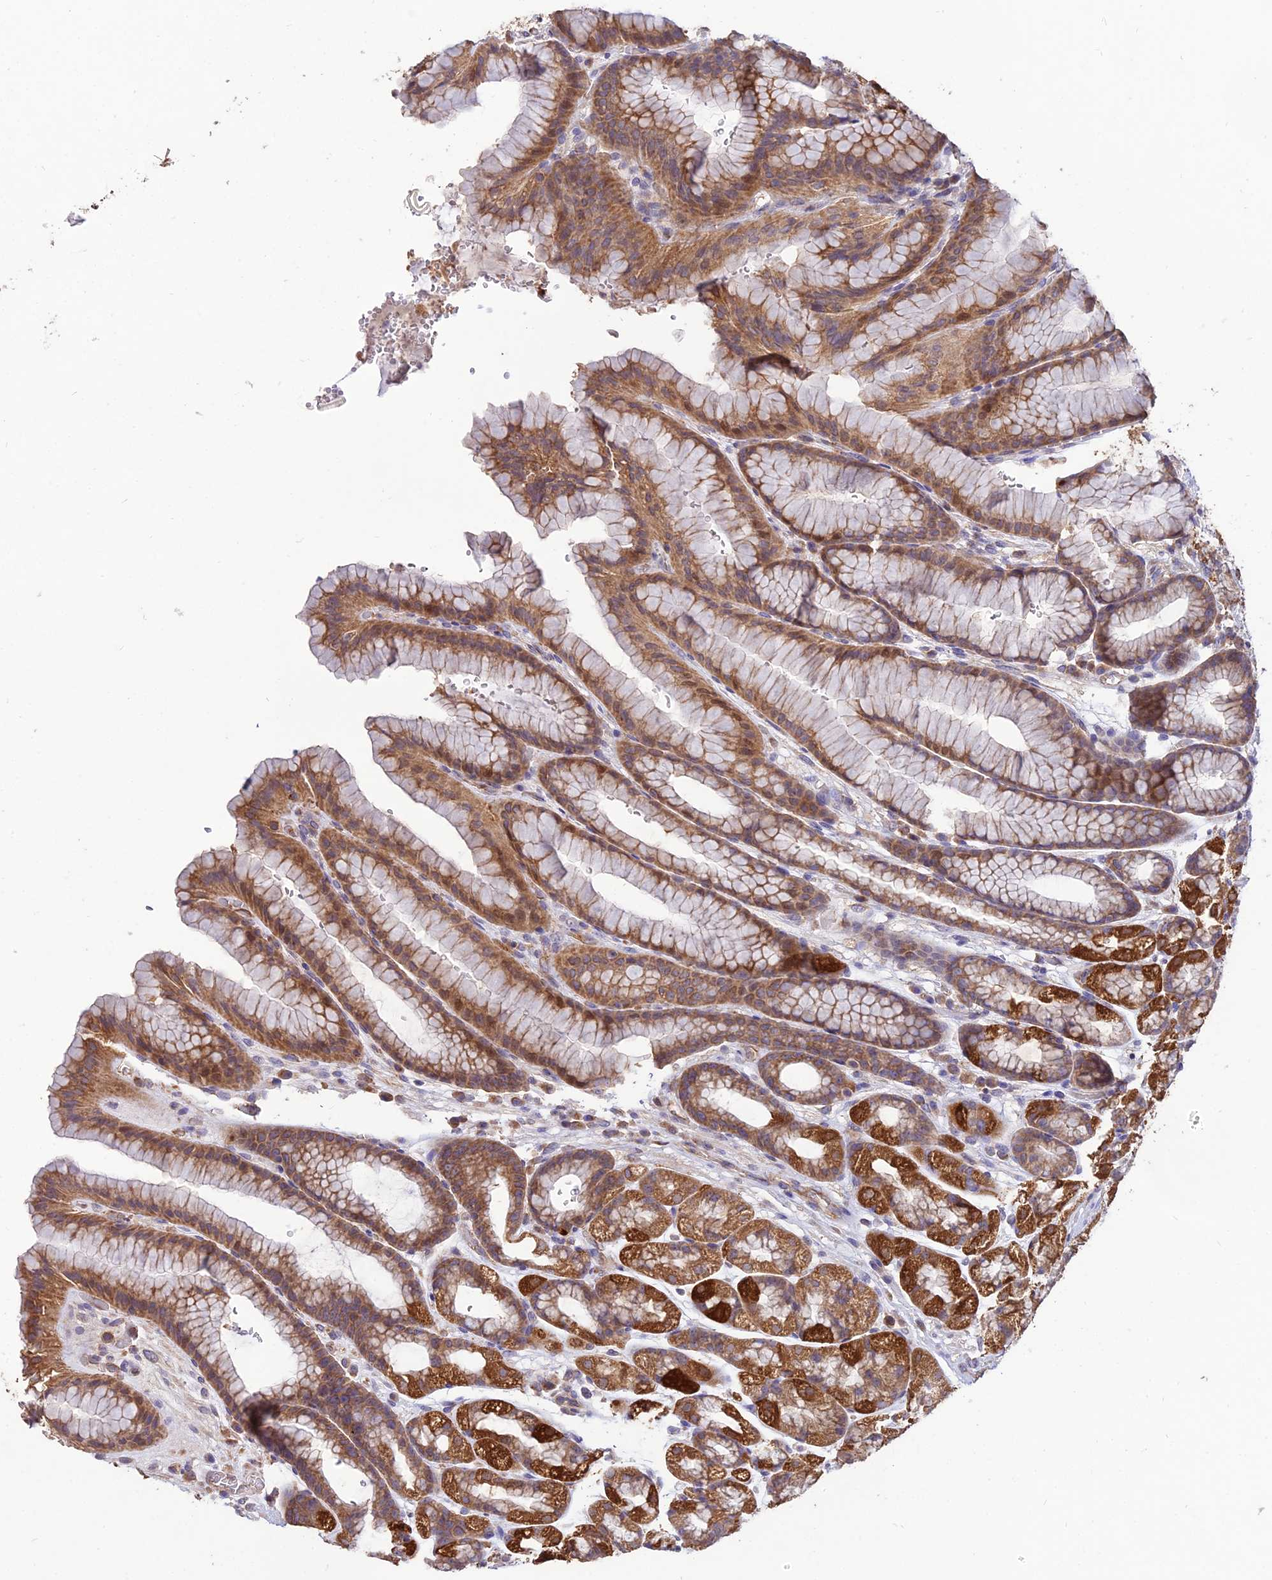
{"staining": {"intensity": "strong", "quantity": ">75%", "location": "cytoplasmic/membranous"}, "tissue": "stomach", "cell_type": "Glandular cells", "image_type": "normal", "snomed": [{"axis": "morphology", "description": "Normal tissue, NOS"}, {"axis": "morphology", "description": "Adenocarcinoma, NOS"}, {"axis": "topography", "description": "Stomach"}], "caption": "Unremarkable stomach exhibits strong cytoplasmic/membranous staining in approximately >75% of glandular cells, visualized by immunohistochemistry.", "gene": "SDHD", "patient": {"sex": "male", "age": 57}}